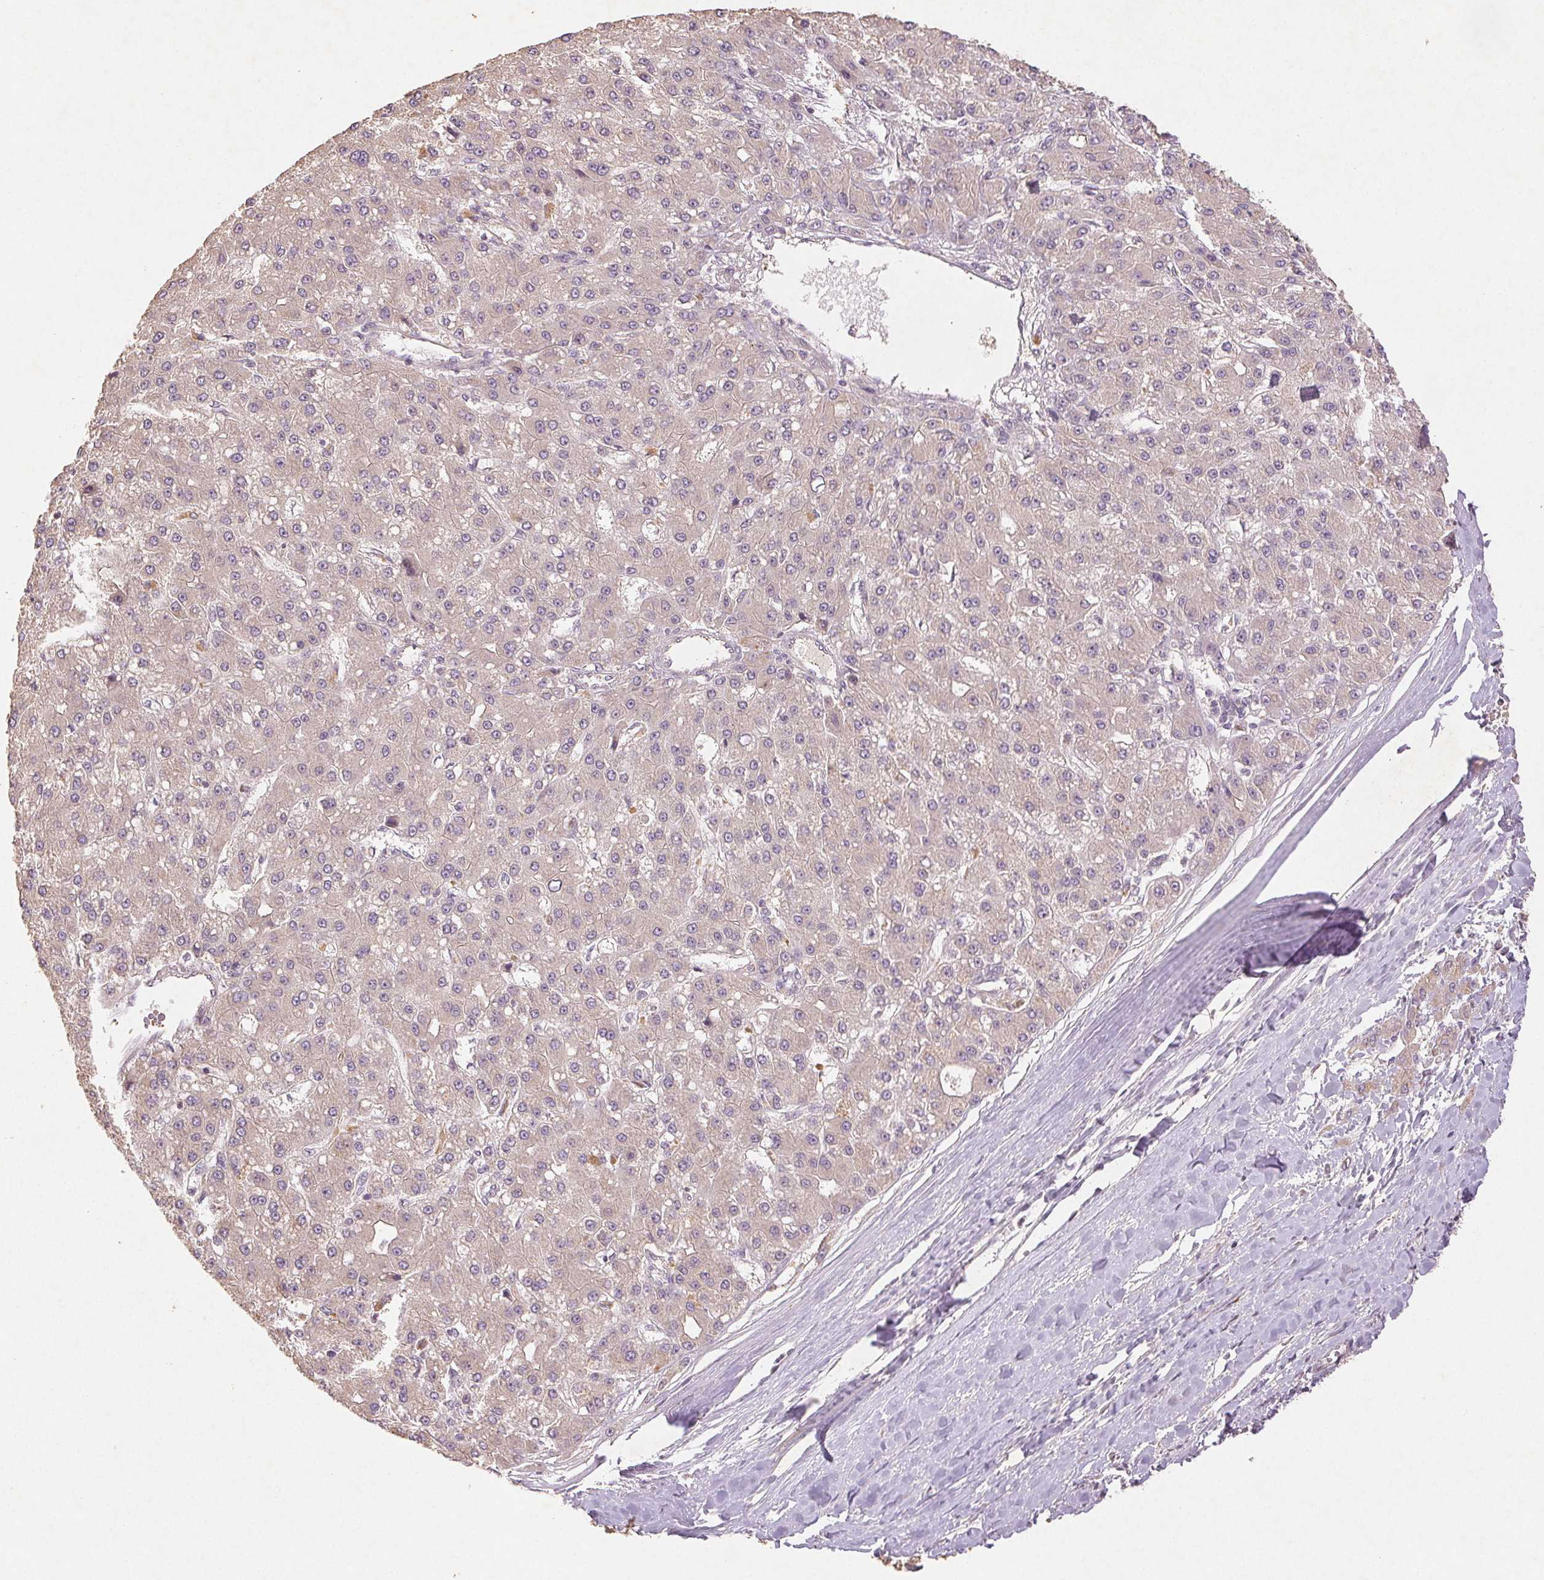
{"staining": {"intensity": "weak", "quantity": "25%-75%", "location": "cytoplasmic/membranous"}, "tissue": "liver cancer", "cell_type": "Tumor cells", "image_type": "cancer", "snomed": [{"axis": "morphology", "description": "Carcinoma, Hepatocellular, NOS"}, {"axis": "topography", "description": "Liver"}], "caption": "Liver hepatocellular carcinoma stained with a brown dye exhibits weak cytoplasmic/membranous positive staining in about 25%-75% of tumor cells.", "gene": "YIF1B", "patient": {"sex": "male", "age": 67}}